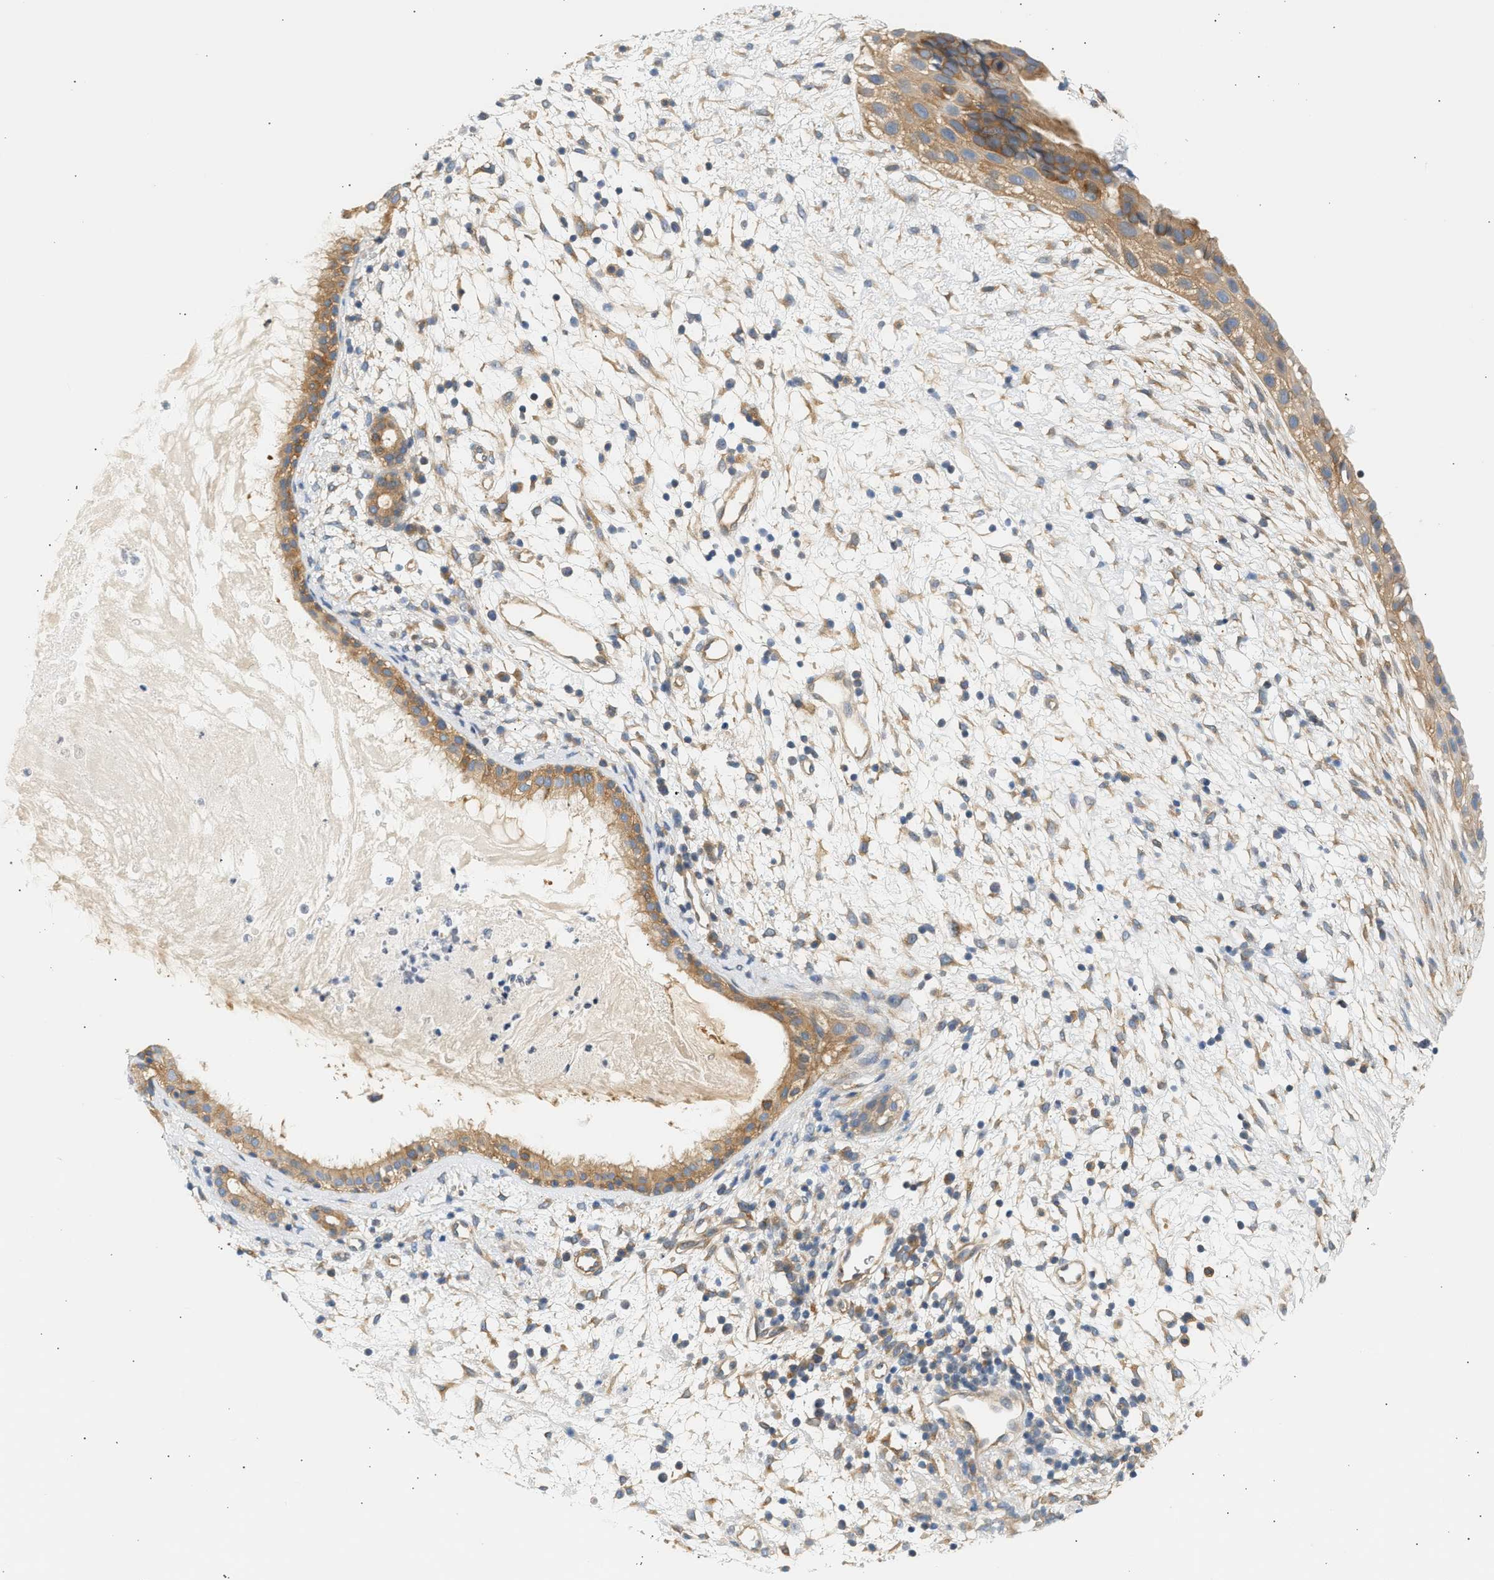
{"staining": {"intensity": "moderate", "quantity": ">75%", "location": "cytoplasmic/membranous"}, "tissue": "nasopharynx", "cell_type": "Respiratory epithelial cells", "image_type": "normal", "snomed": [{"axis": "morphology", "description": "Normal tissue, NOS"}, {"axis": "topography", "description": "Nasopharynx"}], "caption": "A medium amount of moderate cytoplasmic/membranous expression is appreciated in approximately >75% of respiratory epithelial cells in normal nasopharynx.", "gene": "PAFAH1B1", "patient": {"sex": "male", "age": 22}}